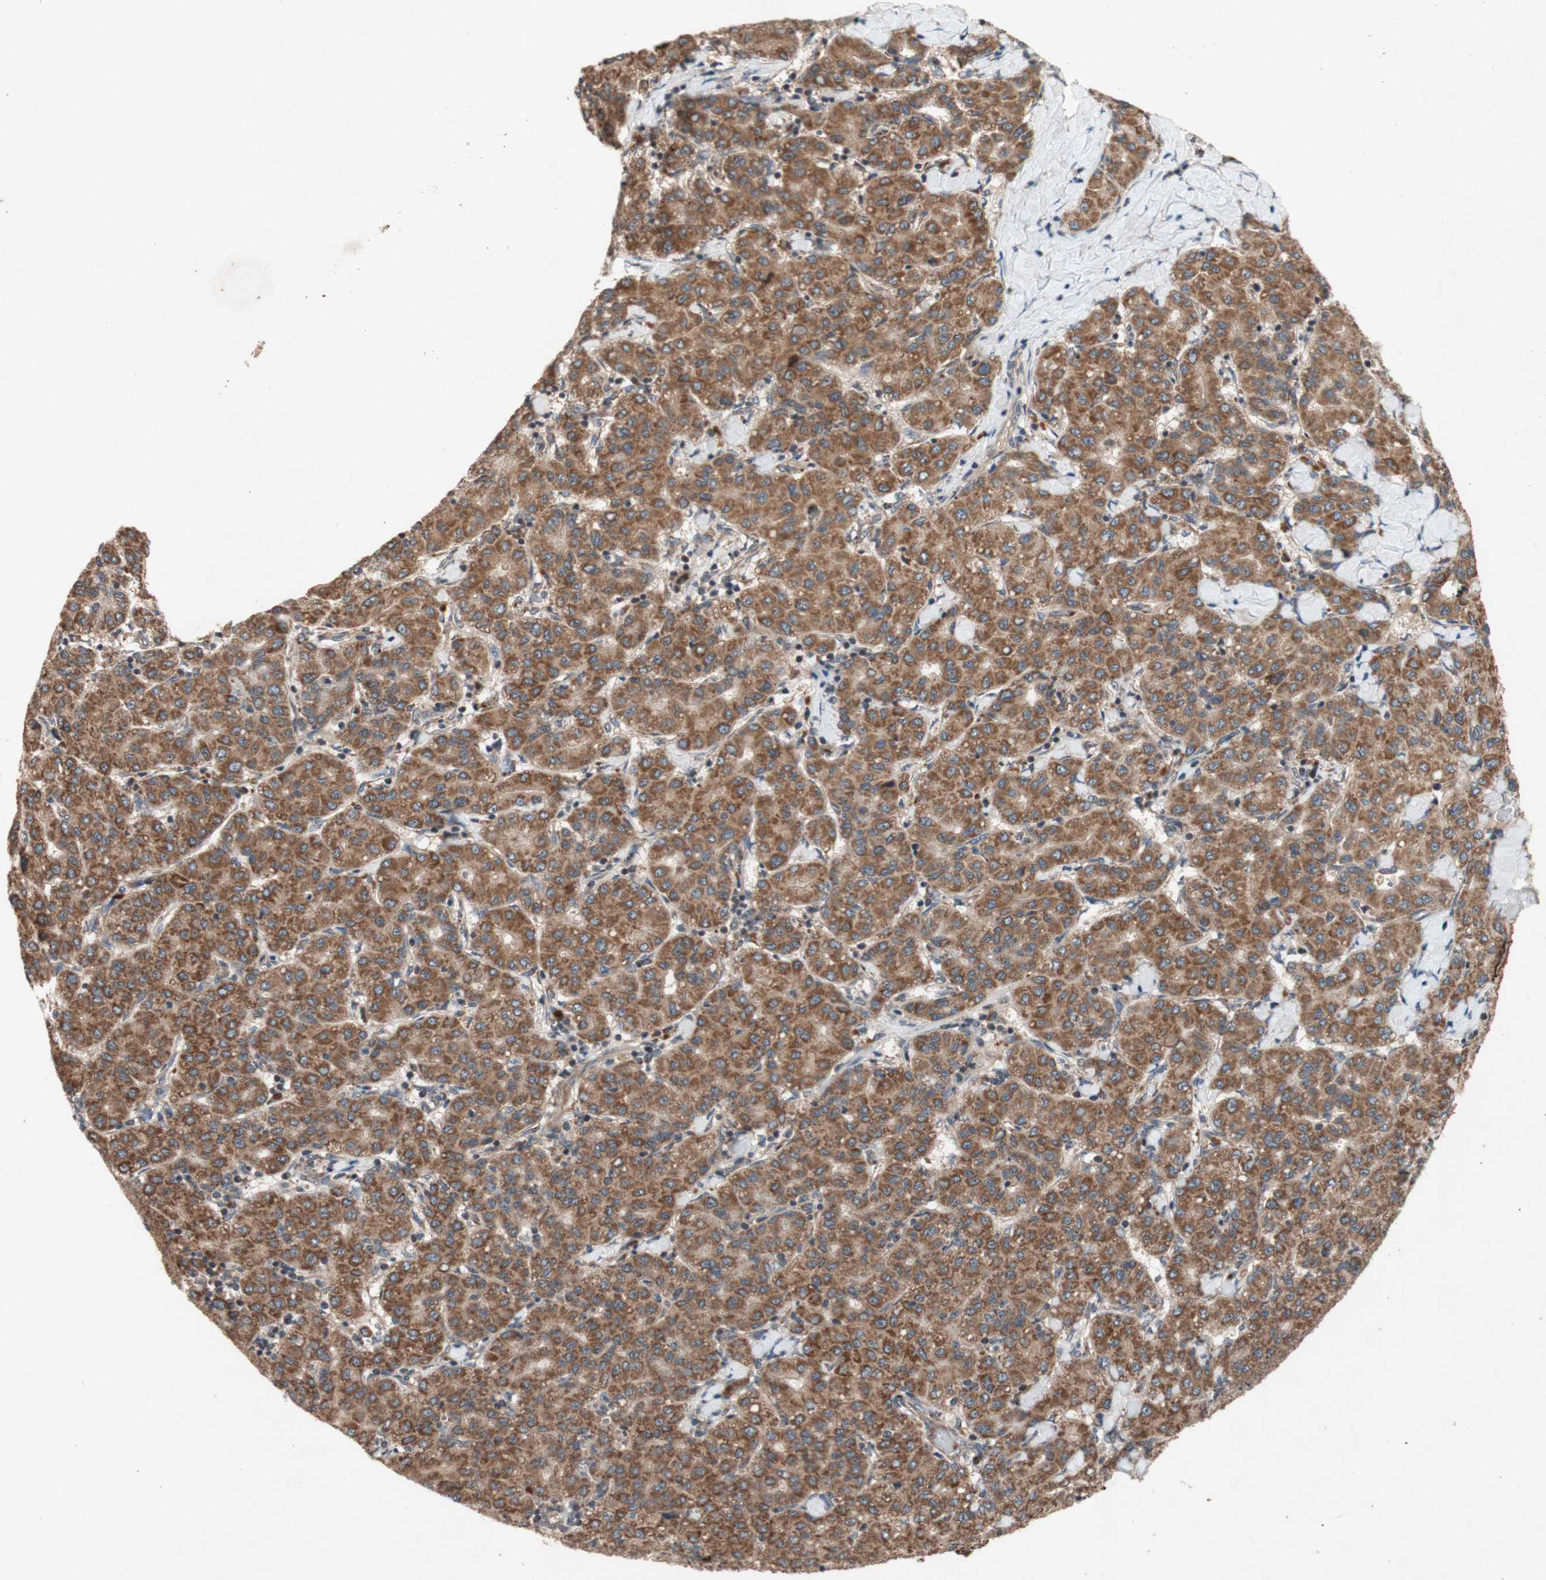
{"staining": {"intensity": "strong", "quantity": ">75%", "location": "cytoplasmic/membranous"}, "tissue": "liver cancer", "cell_type": "Tumor cells", "image_type": "cancer", "snomed": [{"axis": "morphology", "description": "Carcinoma, Hepatocellular, NOS"}, {"axis": "topography", "description": "Liver"}], "caption": "About >75% of tumor cells in liver cancer (hepatocellular carcinoma) reveal strong cytoplasmic/membranous protein staining as visualized by brown immunohistochemical staining.", "gene": "DDOST", "patient": {"sex": "male", "age": 65}}